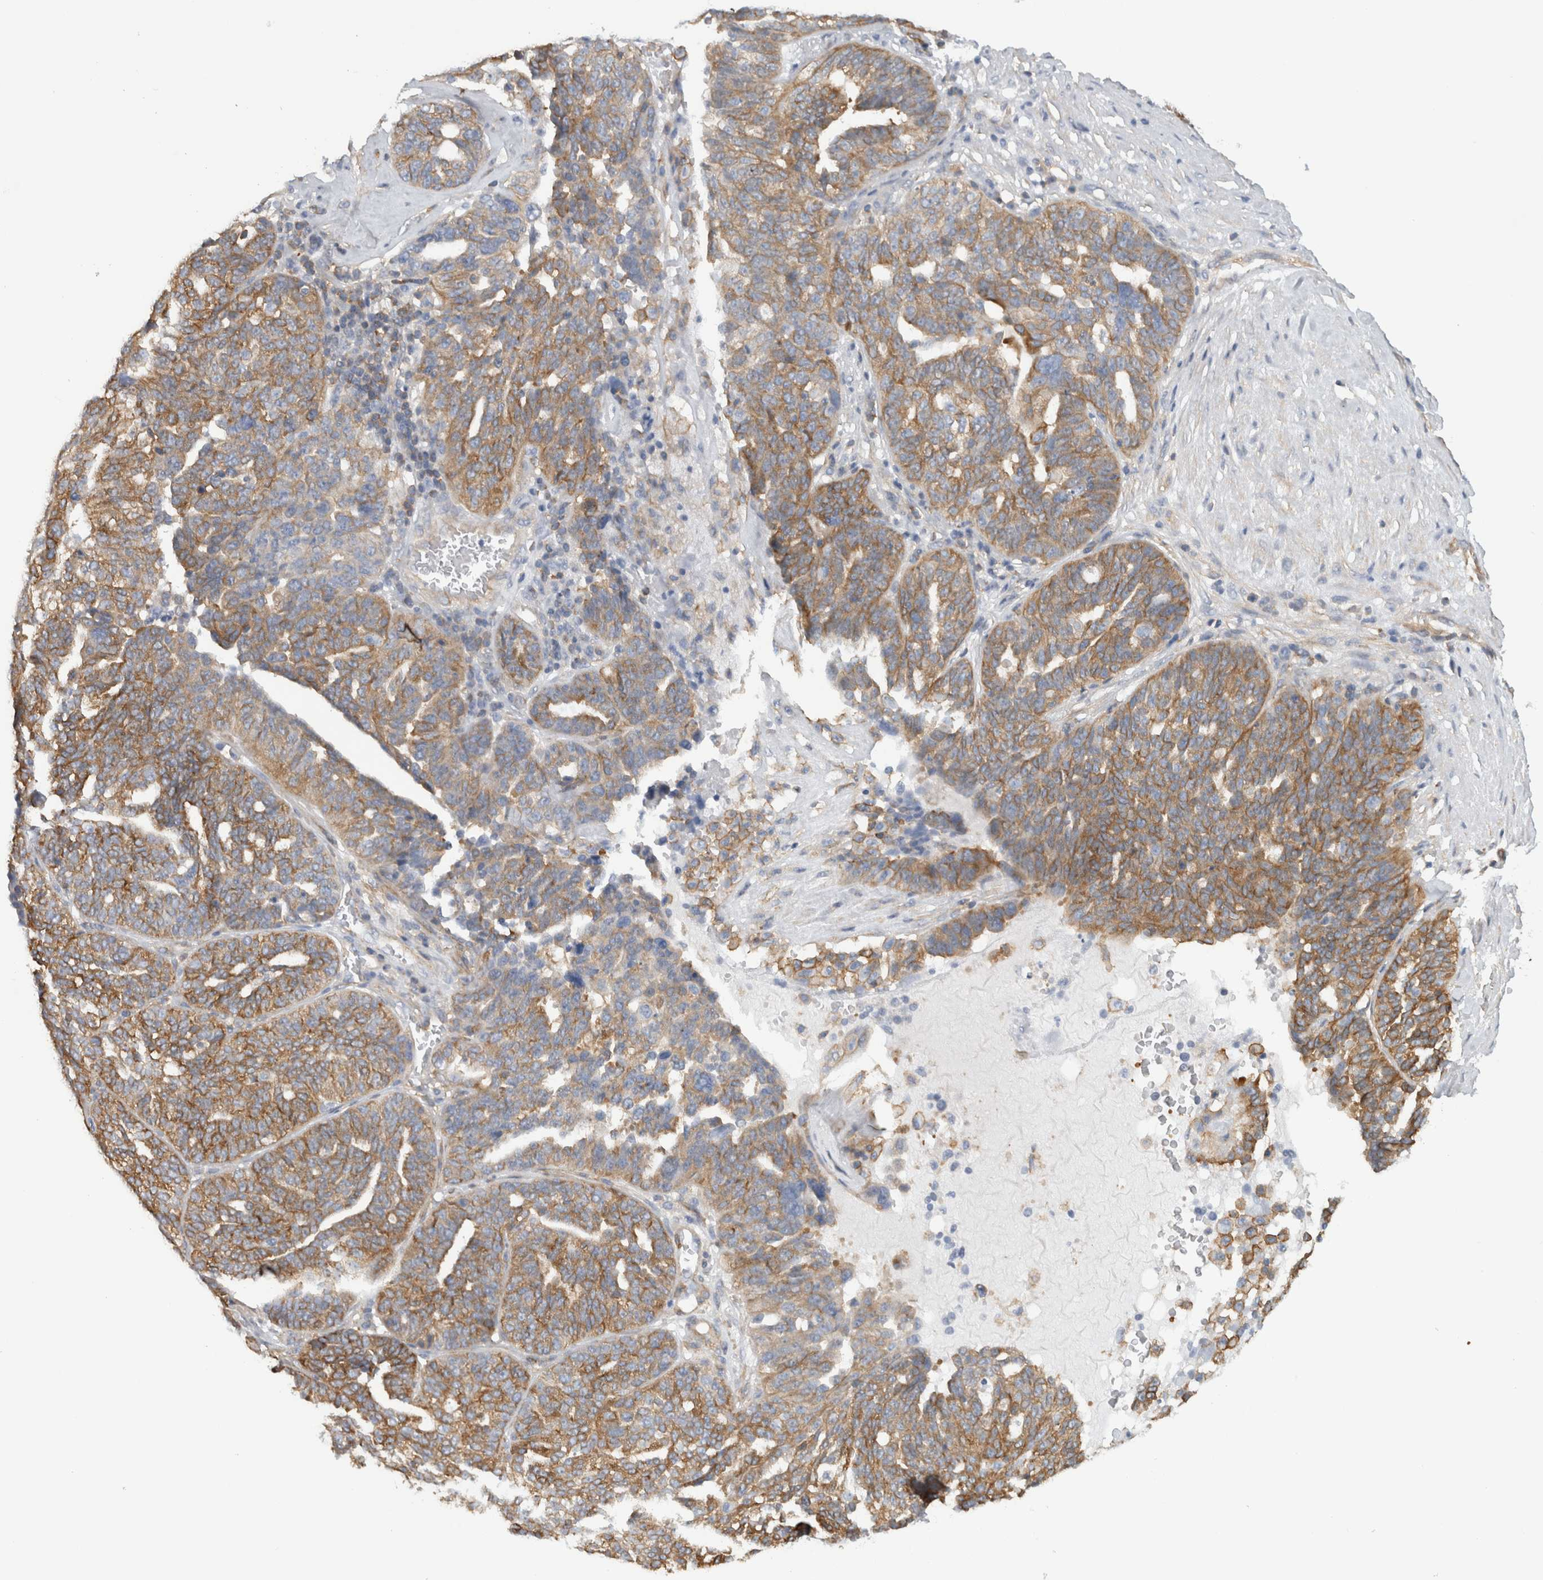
{"staining": {"intensity": "moderate", "quantity": ">75%", "location": "cytoplasmic/membranous"}, "tissue": "ovarian cancer", "cell_type": "Tumor cells", "image_type": "cancer", "snomed": [{"axis": "morphology", "description": "Cystadenocarcinoma, serous, NOS"}, {"axis": "topography", "description": "Ovary"}], "caption": "IHC micrograph of ovarian cancer stained for a protein (brown), which displays medium levels of moderate cytoplasmic/membranous expression in about >75% of tumor cells.", "gene": "AHNAK", "patient": {"sex": "female", "age": 59}}